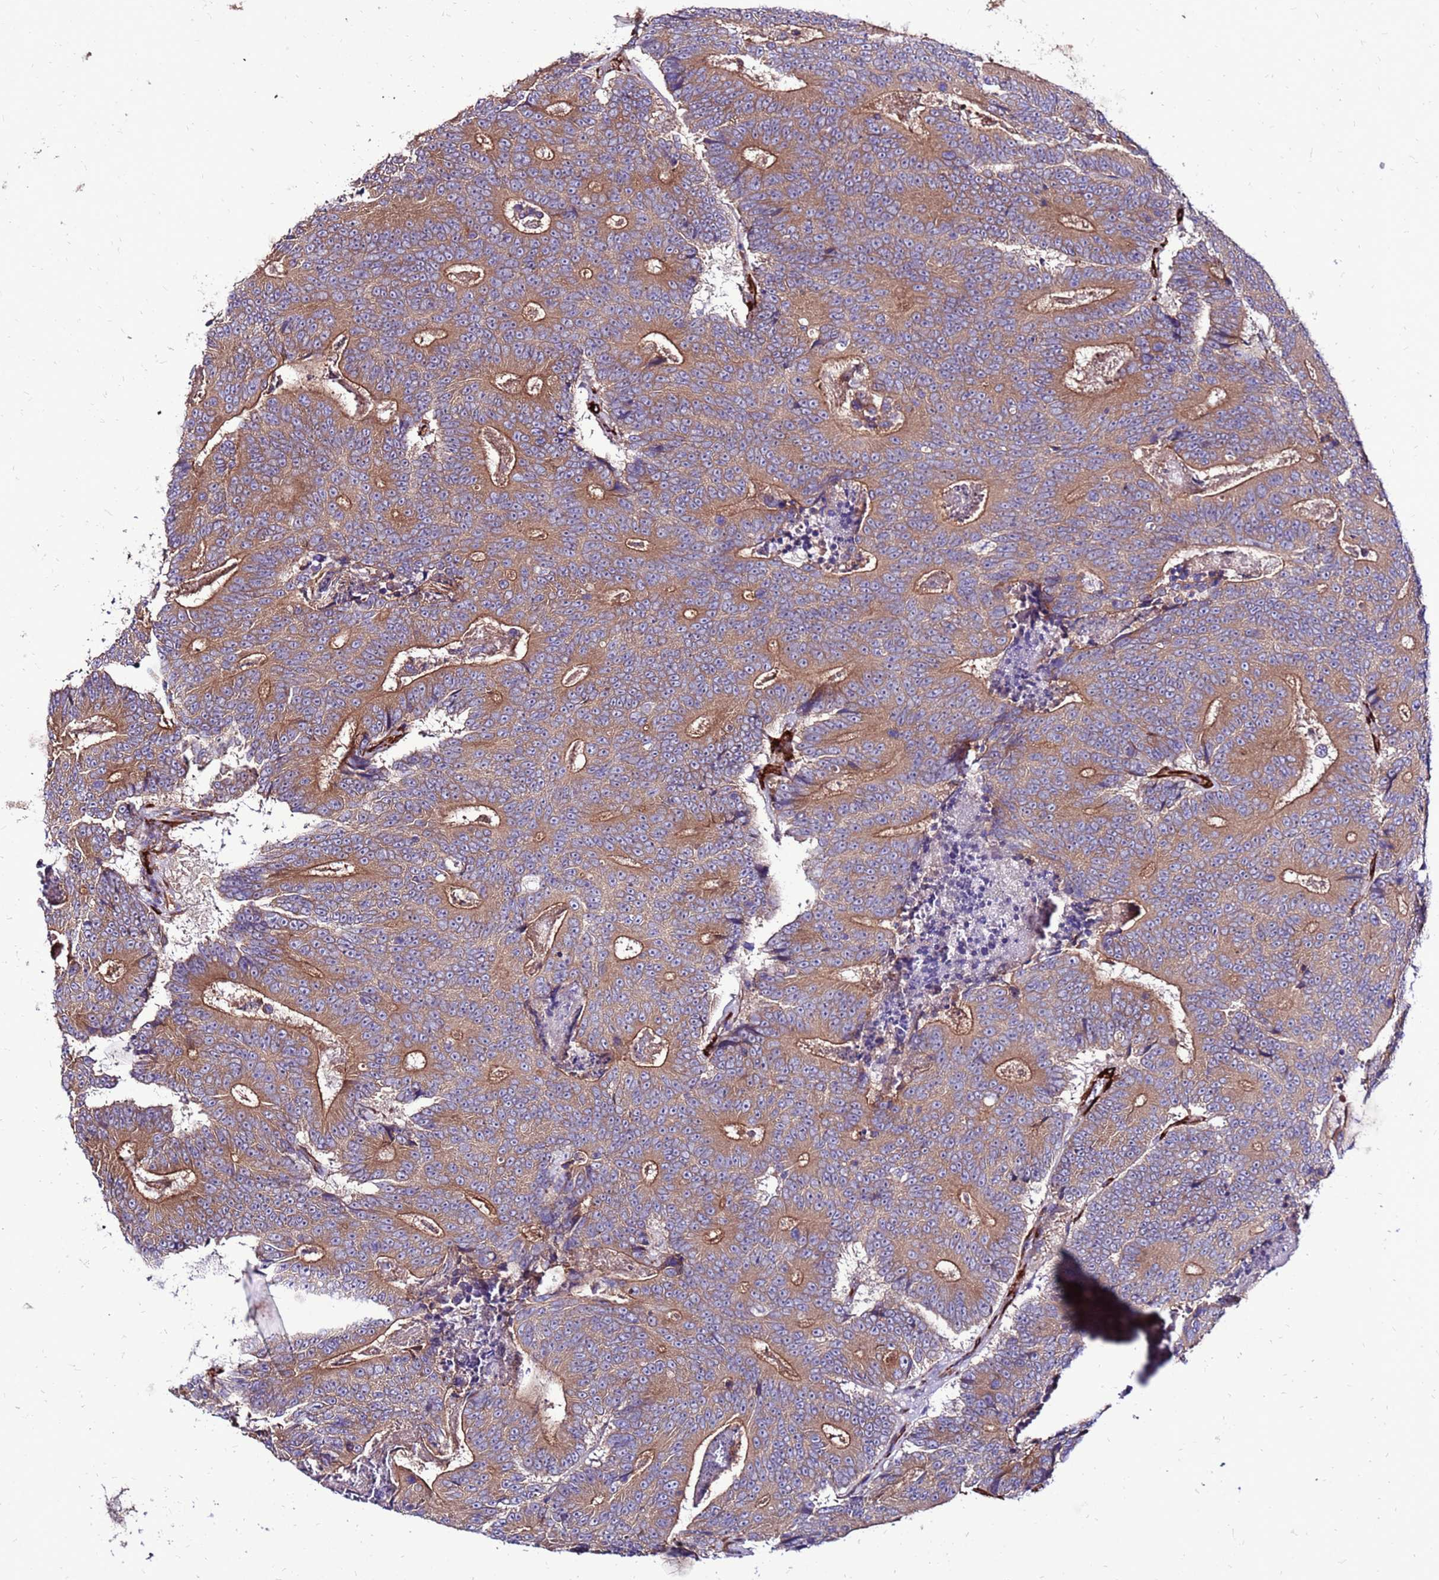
{"staining": {"intensity": "moderate", "quantity": ">75%", "location": "cytoplasmic/membranous"}, "tissue": "colorectal cancer", "cell_type": "Tumor cells", "image_type": "cancer", "snomed": [{"axis": "morphology", "description": "Adenocarcinoma, NOS"}, {"axis": "topography", "description": "Colon"}], "caption": "Protein staining of colorectal cancer (adenocarcinoma) tissue displays moderate cytoplasmic/membranous staining in approximately >75% of tumor cells.", "gene": "EI24", "patient": {"sex": "male", "age": 83}}